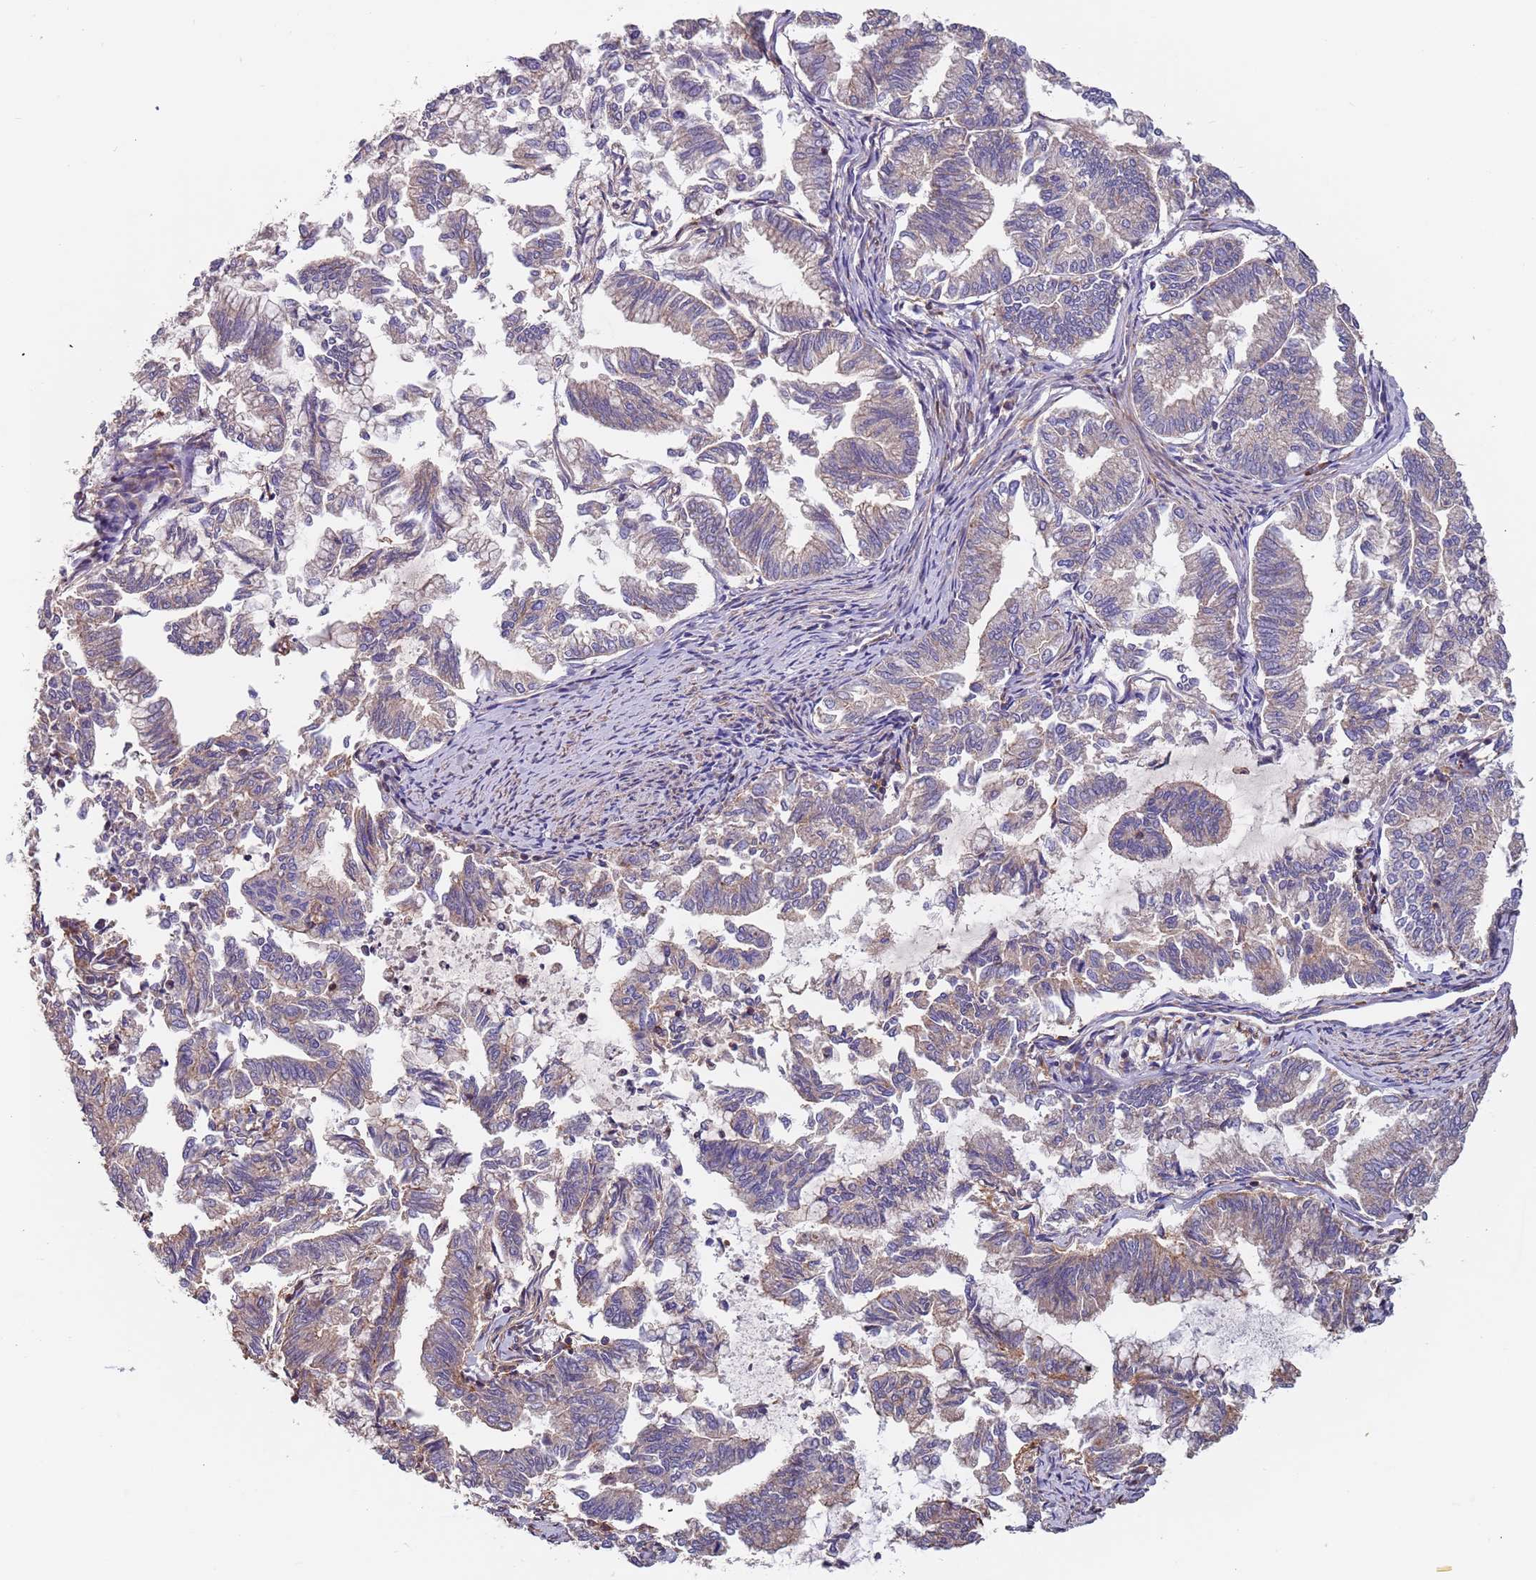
{"staining": {"intensity": "negative", "quantity": "none", "location": "none"}, "tissue": "endometrial cancer", "cell_type": "Tumor cells", "image_type": "cancer", "snomed": [{"axis": "morphology", "description": "Adenocarcinoma, NOS"}, {"axis": "topography", "description": "Endometrium"}], "caption": "IHC photomicrograph of human adenocarcinoma (endometrial) stained for a protein (brown), which displays no expression in tumor cells. The staining was performed using DAB to visualize the protein expression in brown, while the nuclei were stained in blue with hematoxylin (Magnification: 20x).", "gene": "SYT4", "patient": {"sex": "female", "age": 79}}